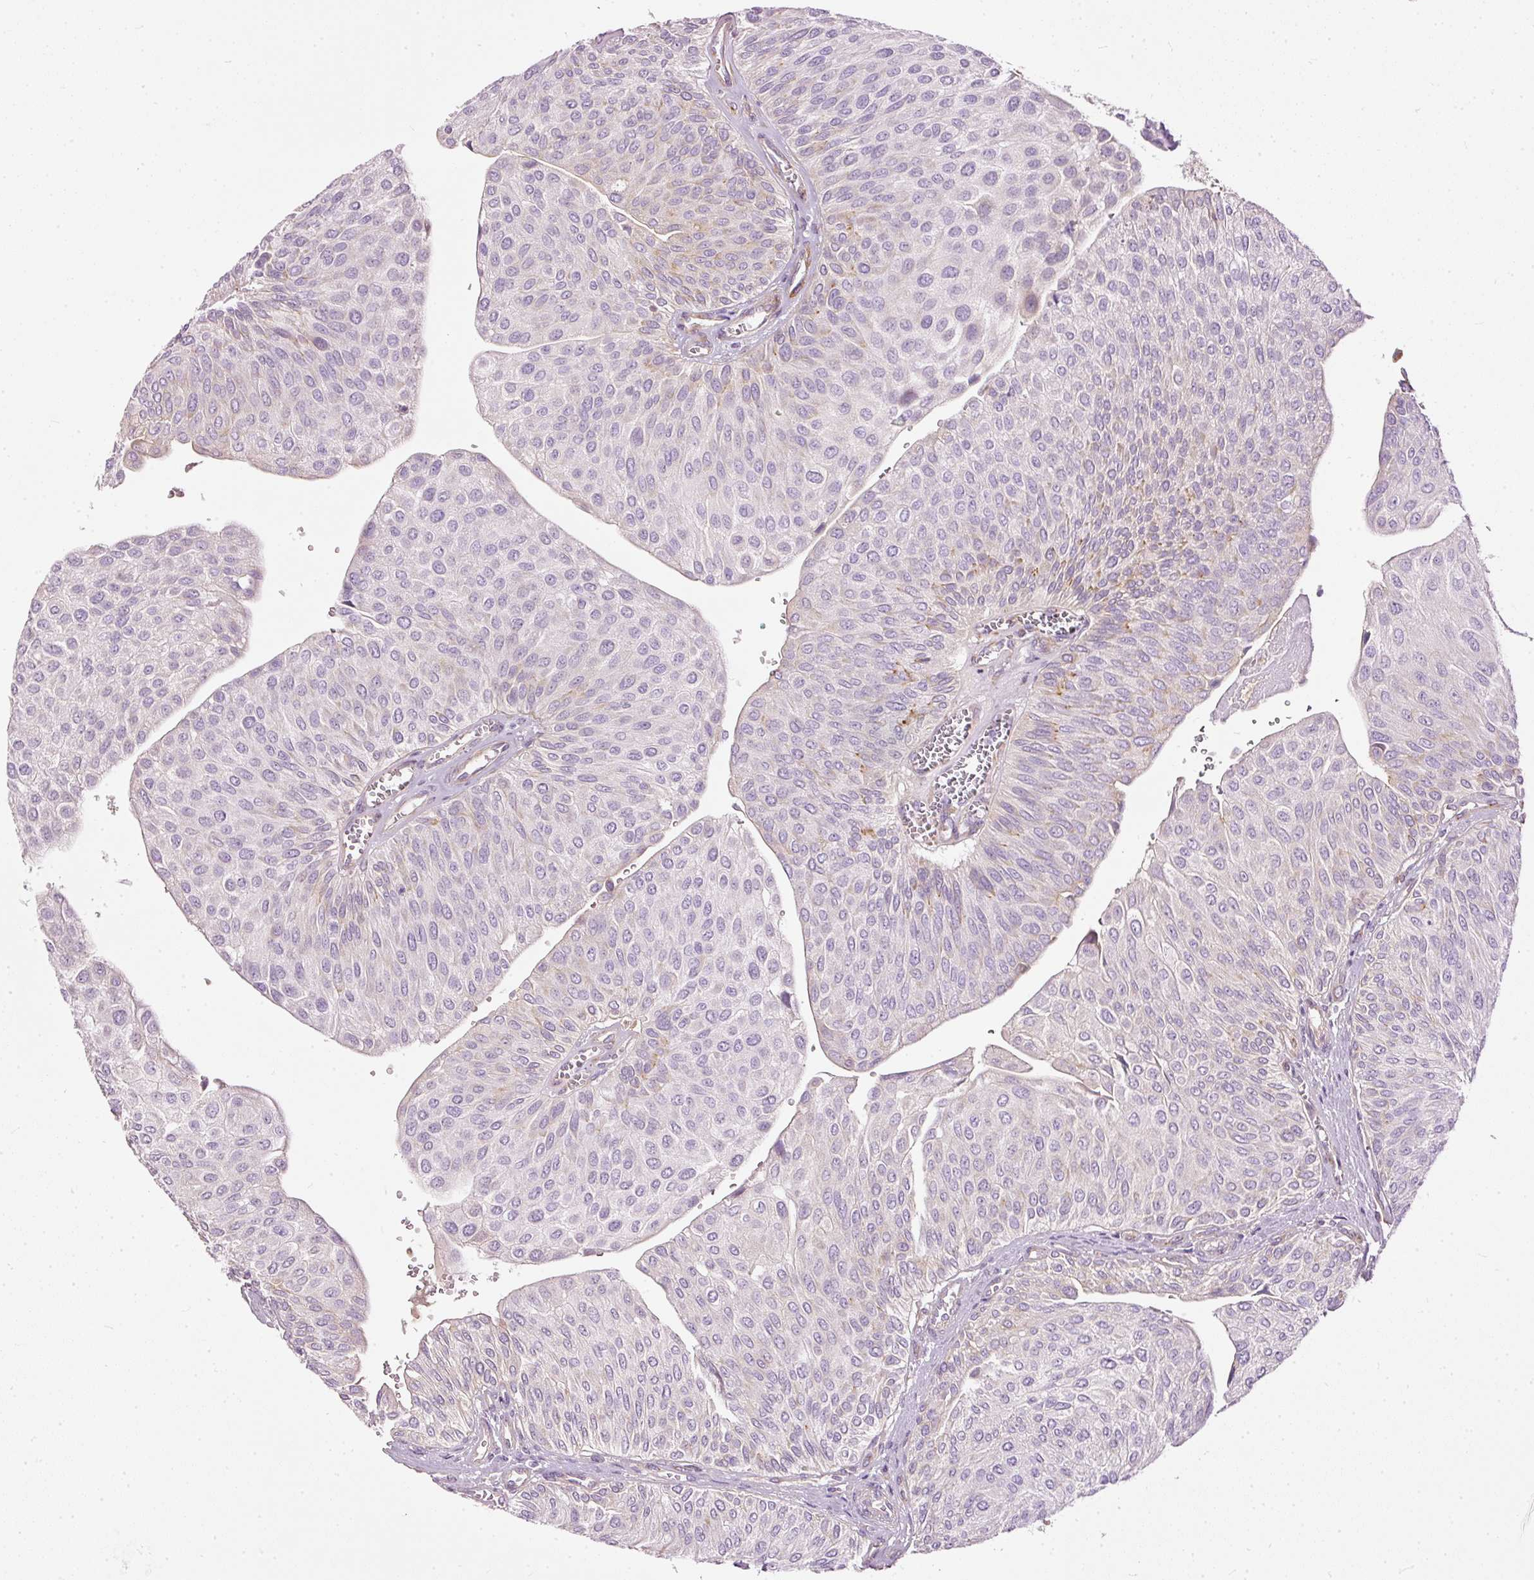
{"staining": {"intensity": "weak", "quantity": "<25%", "location": "cytoplasmic/membranous"}, "tissue": "urothelial cancer", "cell_type": "Tumor cells", "image_type": "cancer", "snomed": [{"axis": "morphology", "description": "Urothelial carcinoma, NOS"}, {"axis": "topography", "description": "Urinary bladder"}], "caption": "A histopathology image of human urothelial cancer is negative for staining in tumor cells.", "gene": "PAQR9", "patient": {"sex": "male", "age": 67}}